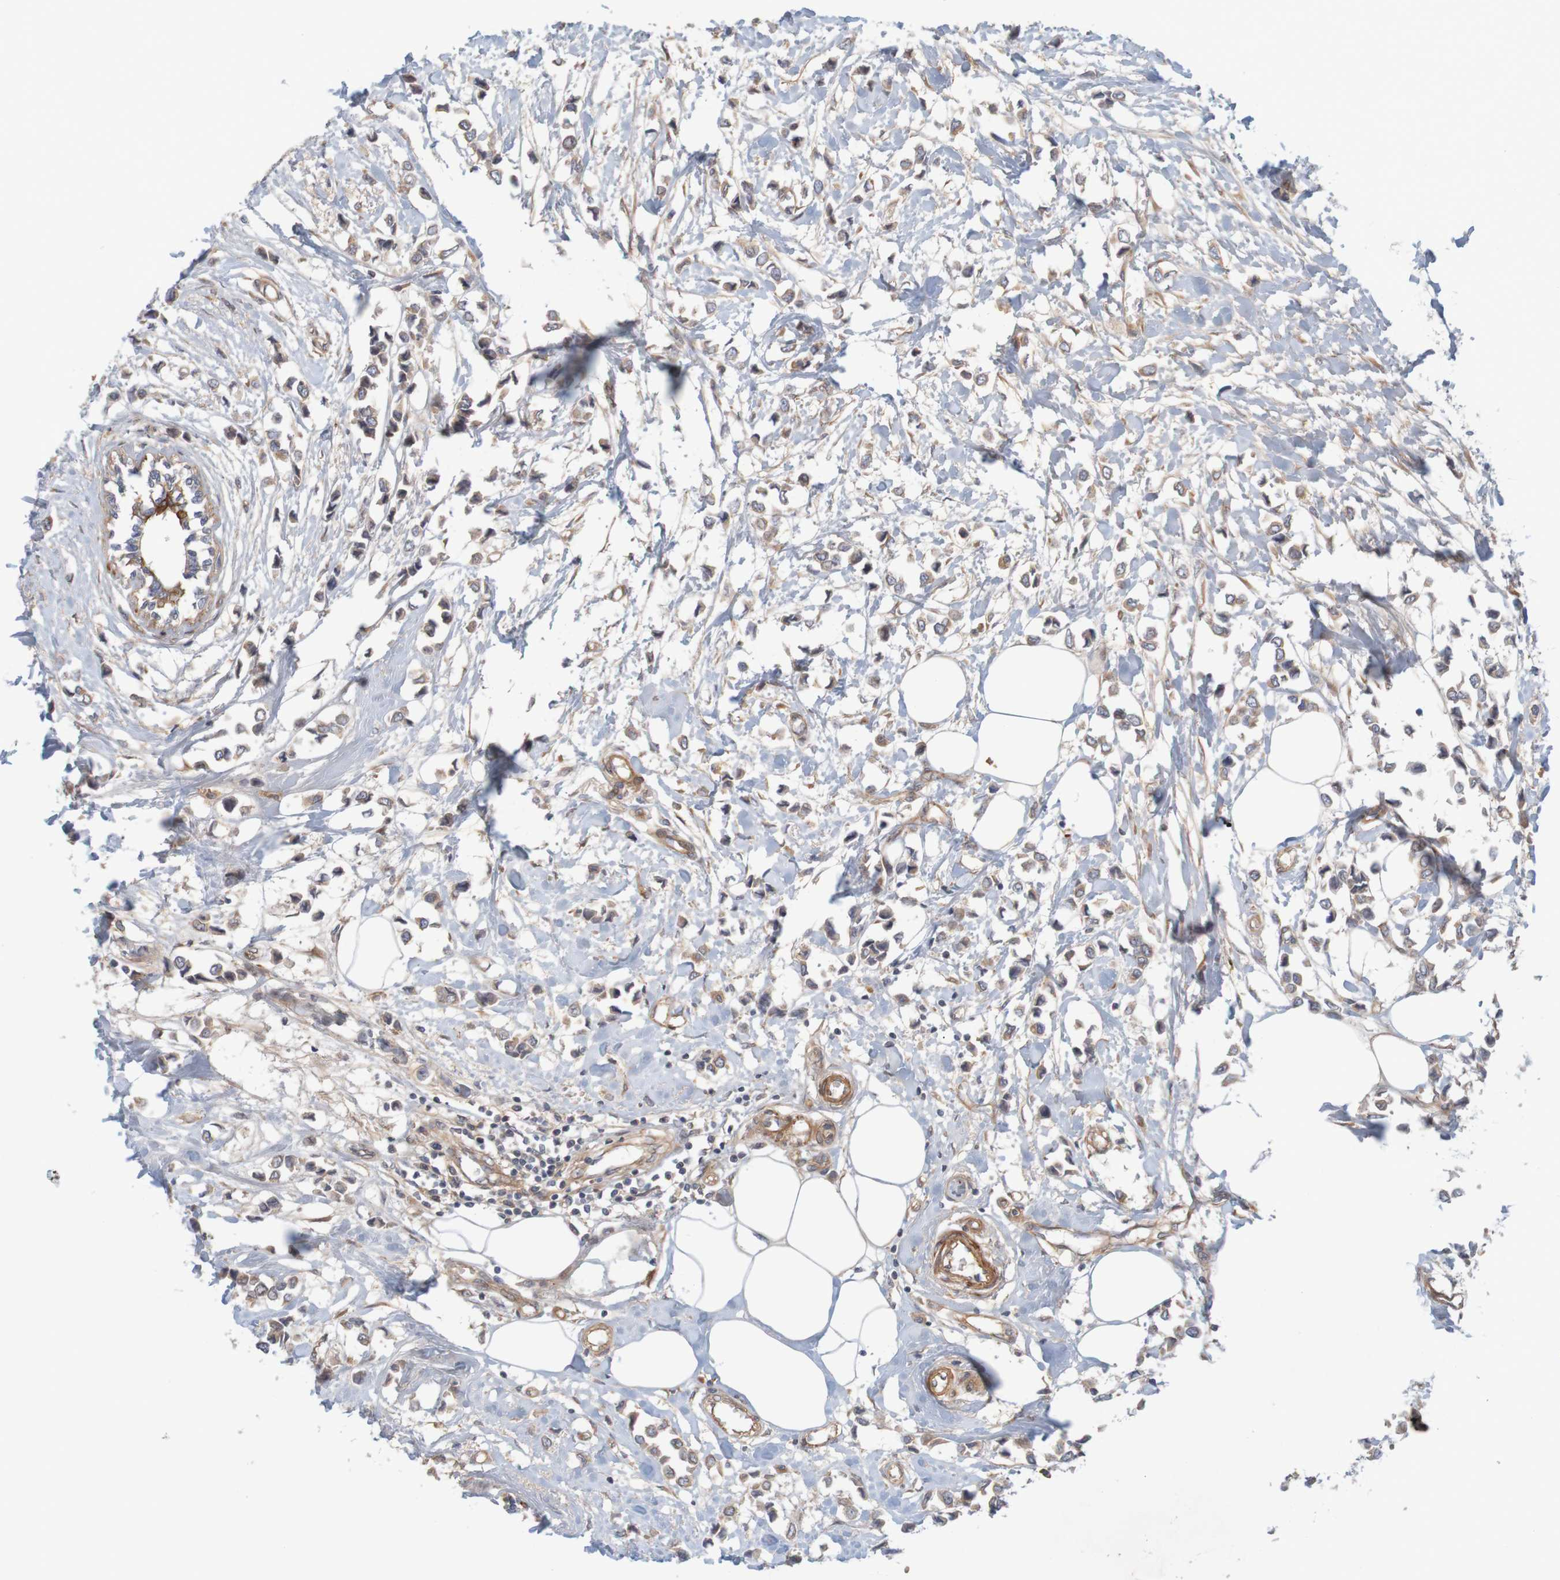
{"staining": {"intensity": "weak", "quantity": ">75%", "location": "cytoplasmic/membranous"}, "tissue": "breast cancer", "cell_type": "Tumor cells", "image_type": "cancer", "snomed": [{"axis": "morphology", "description": "Lobular carcinoma"}, {"axis": "topography", "description": "Breast"}], "caption": "The histopathology image displays staining of lobular carcinoma (breast), revealing weak cytoplasmic/membranous protein staining (brown color) within tumor cells.", "gene": "KRT23", "patient": {"sex": "female", "age": 51}}